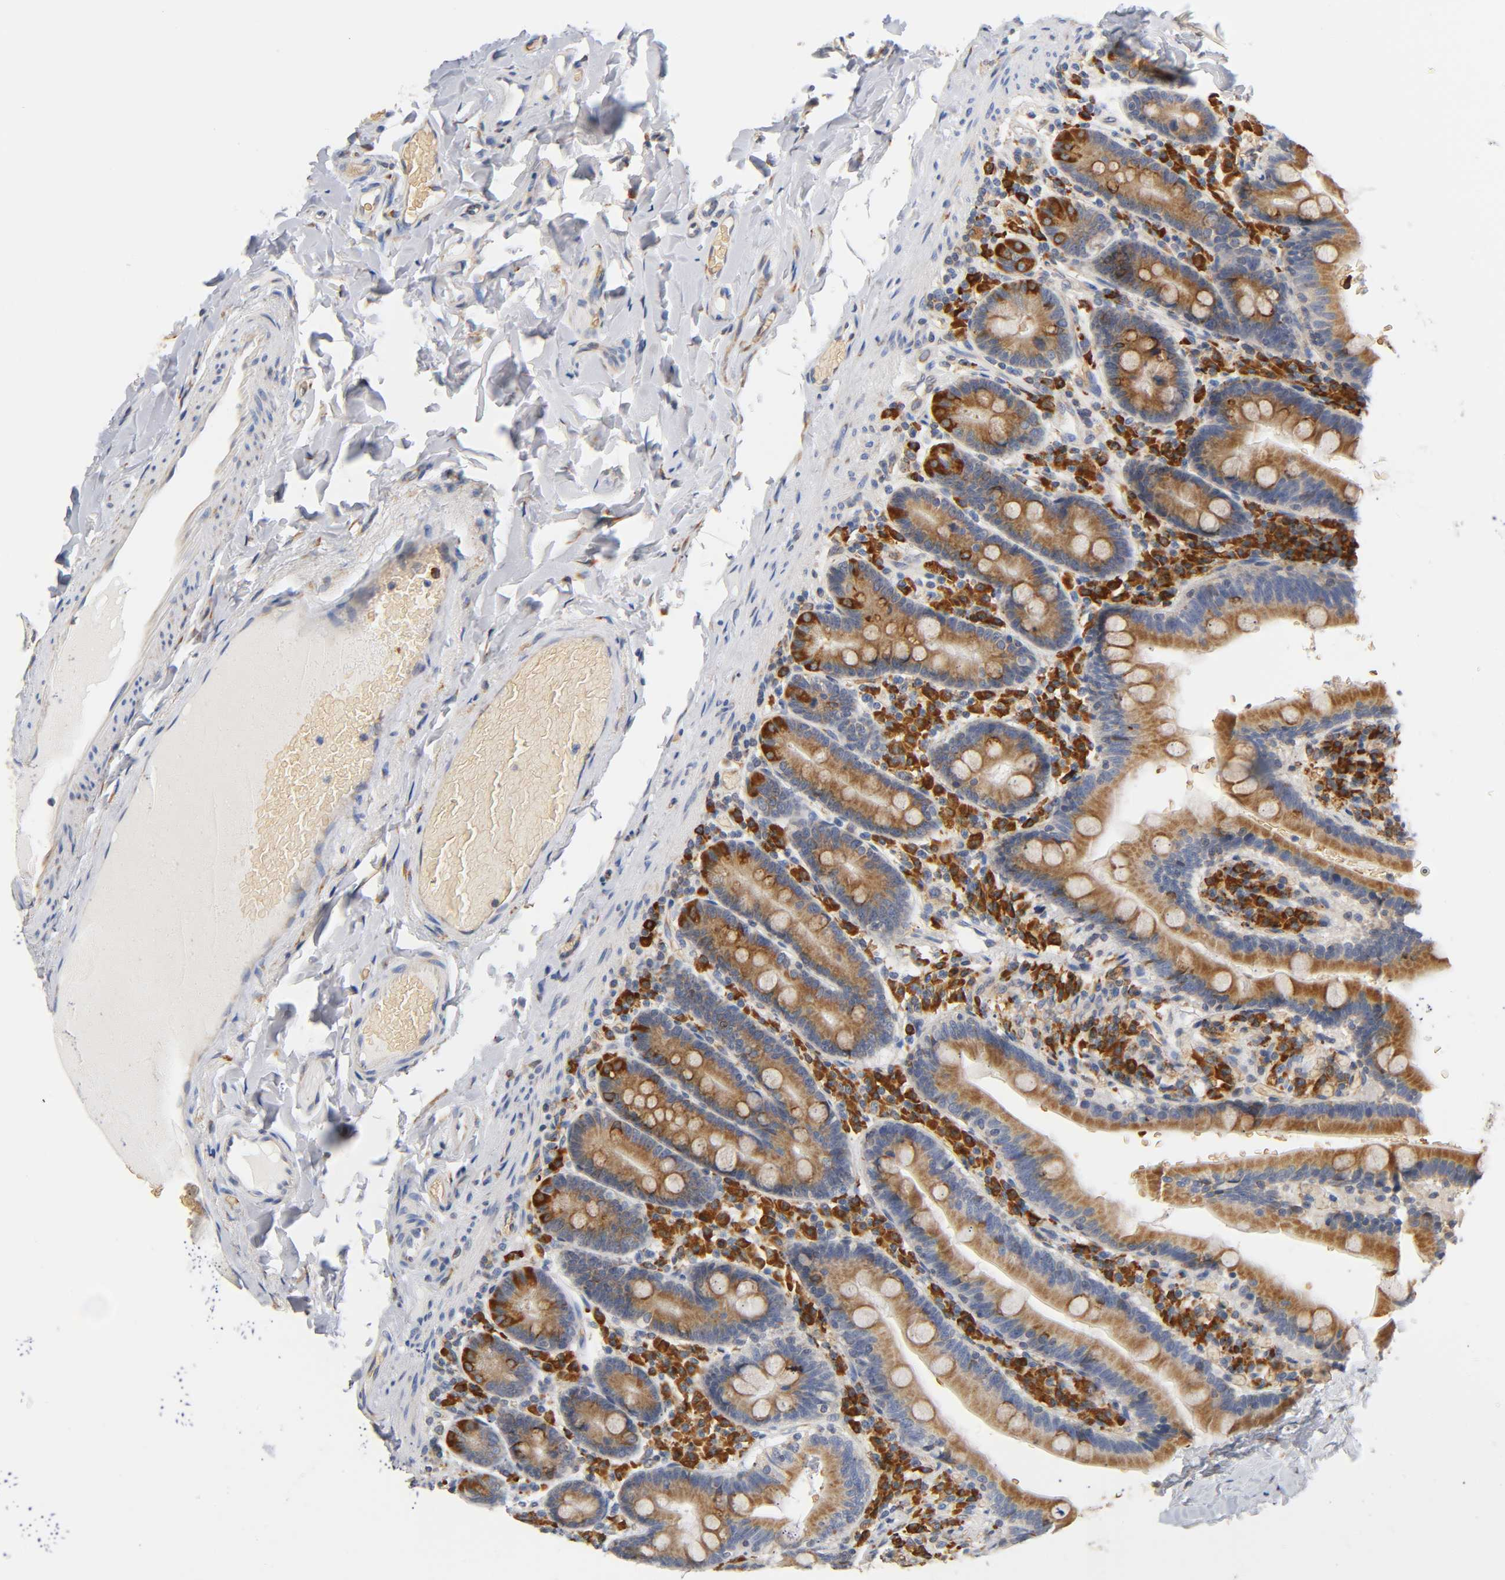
{"staining": {"intensity": "strong", "quantity": ">75%", "location": "cytoplasmic/membranous"}, "tissue": "duodenum", "cell_type": "Glandular cells", "image_type": "normal", "snomed": [{"axis": "morphology", "description": "Normal tissue, NOS"}, {"axis": "topography", "description": "Duodenum"}], "caption": "Strong cytoplasmic/membranous positivity for a protein is identified in approximately >75% of glandular cells of normal duodenum using IHC.", "gene": "UCKL1", "patient": {"sex": "male", "age": 66}}